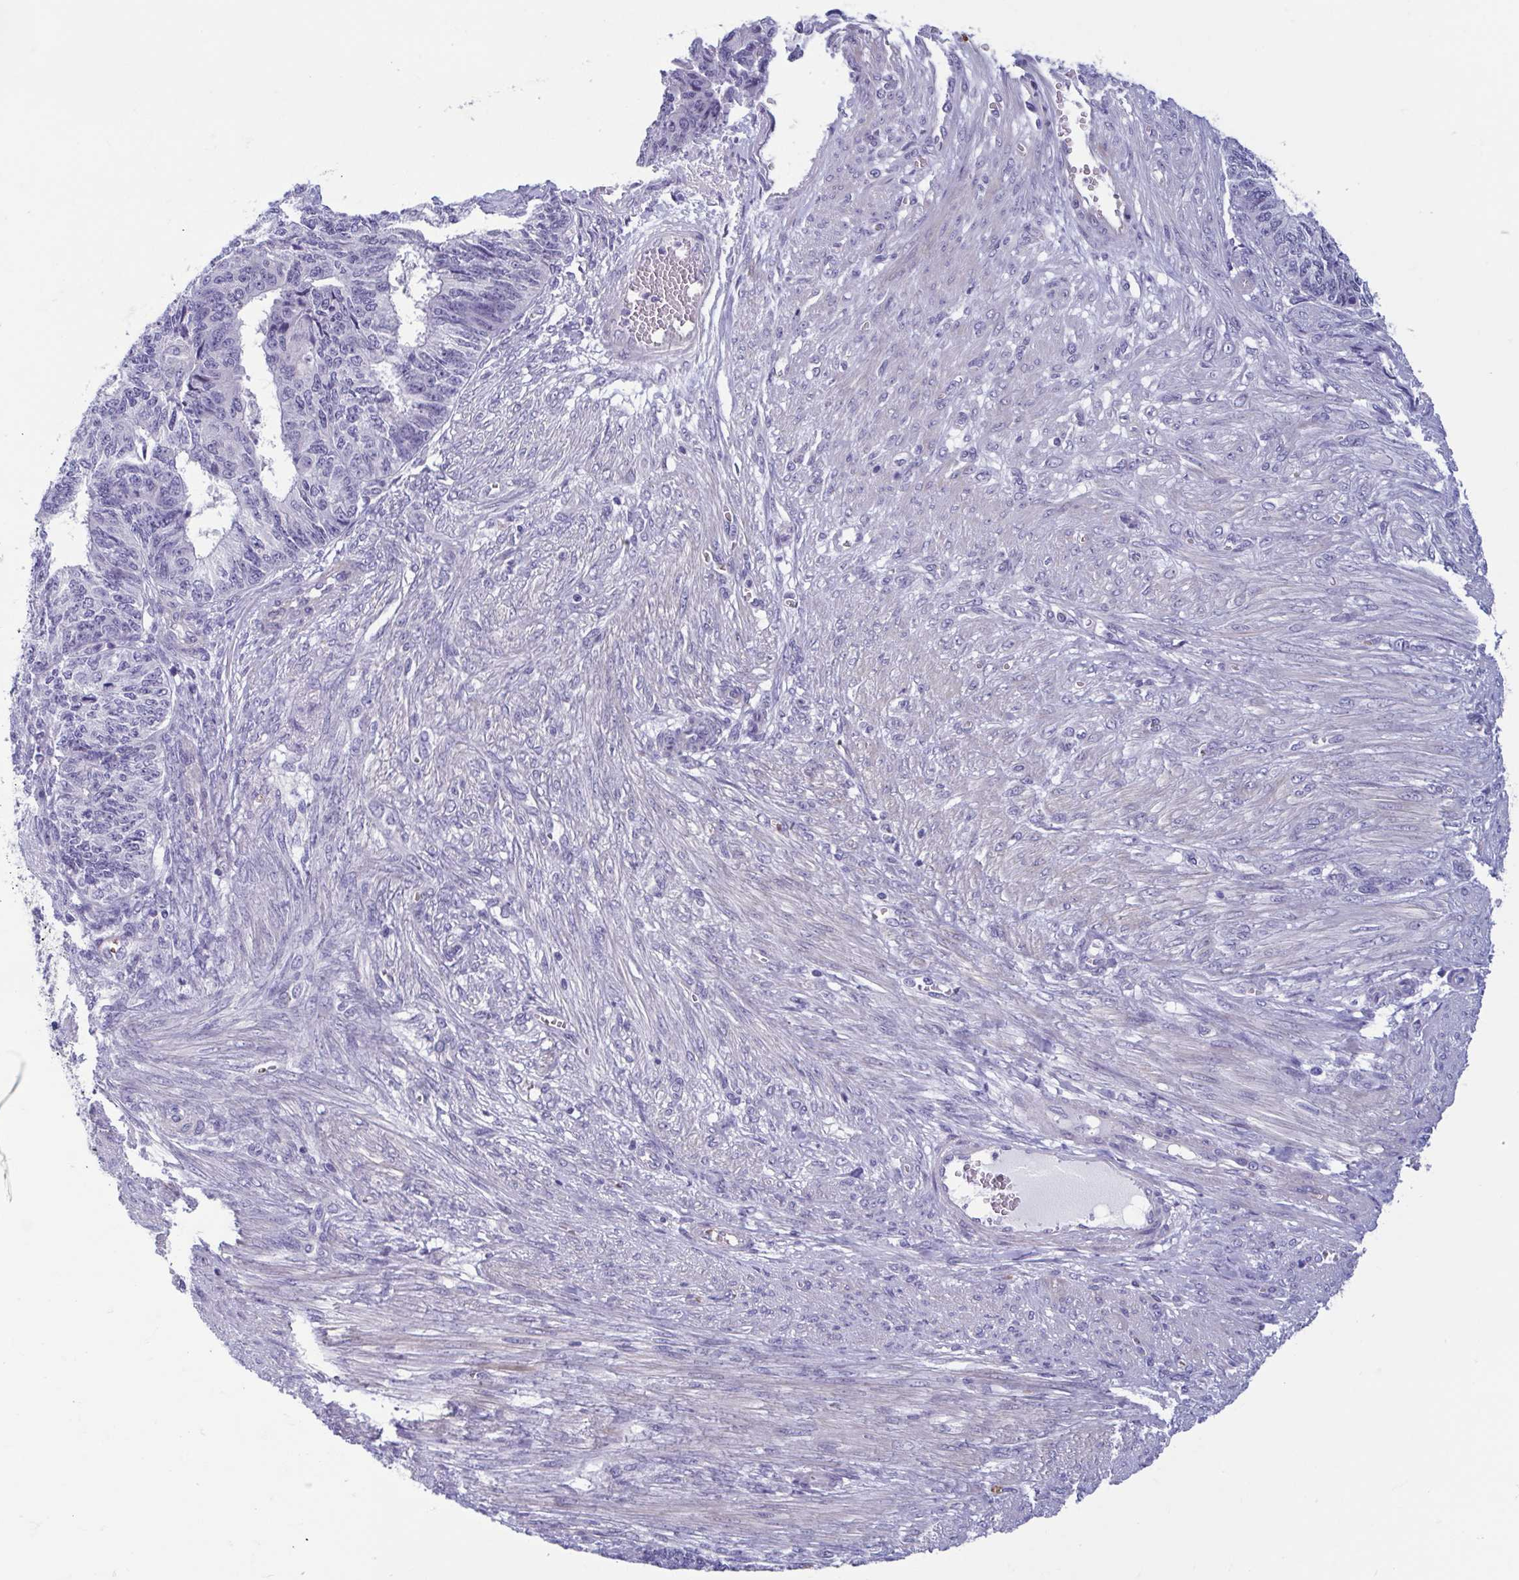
{"staining": {"intensity": "negative", "quantity": "none", "location": "none"}, "tissue": "endometrial cancer", "cell_type": "Tumor cells", "image_type": "cancer", "snomed": [{"axis": "morphology", "description": "Adenocarcinoma, NOS"}, {"axis": "topography", "description": "Endometrium"}], "caption": "A micrograph of human adenocarcinoma (endometrial) is negative for staining in tumor cells.", "gene": "MORC4", "patient": {"sex": "female", "age": 32}}